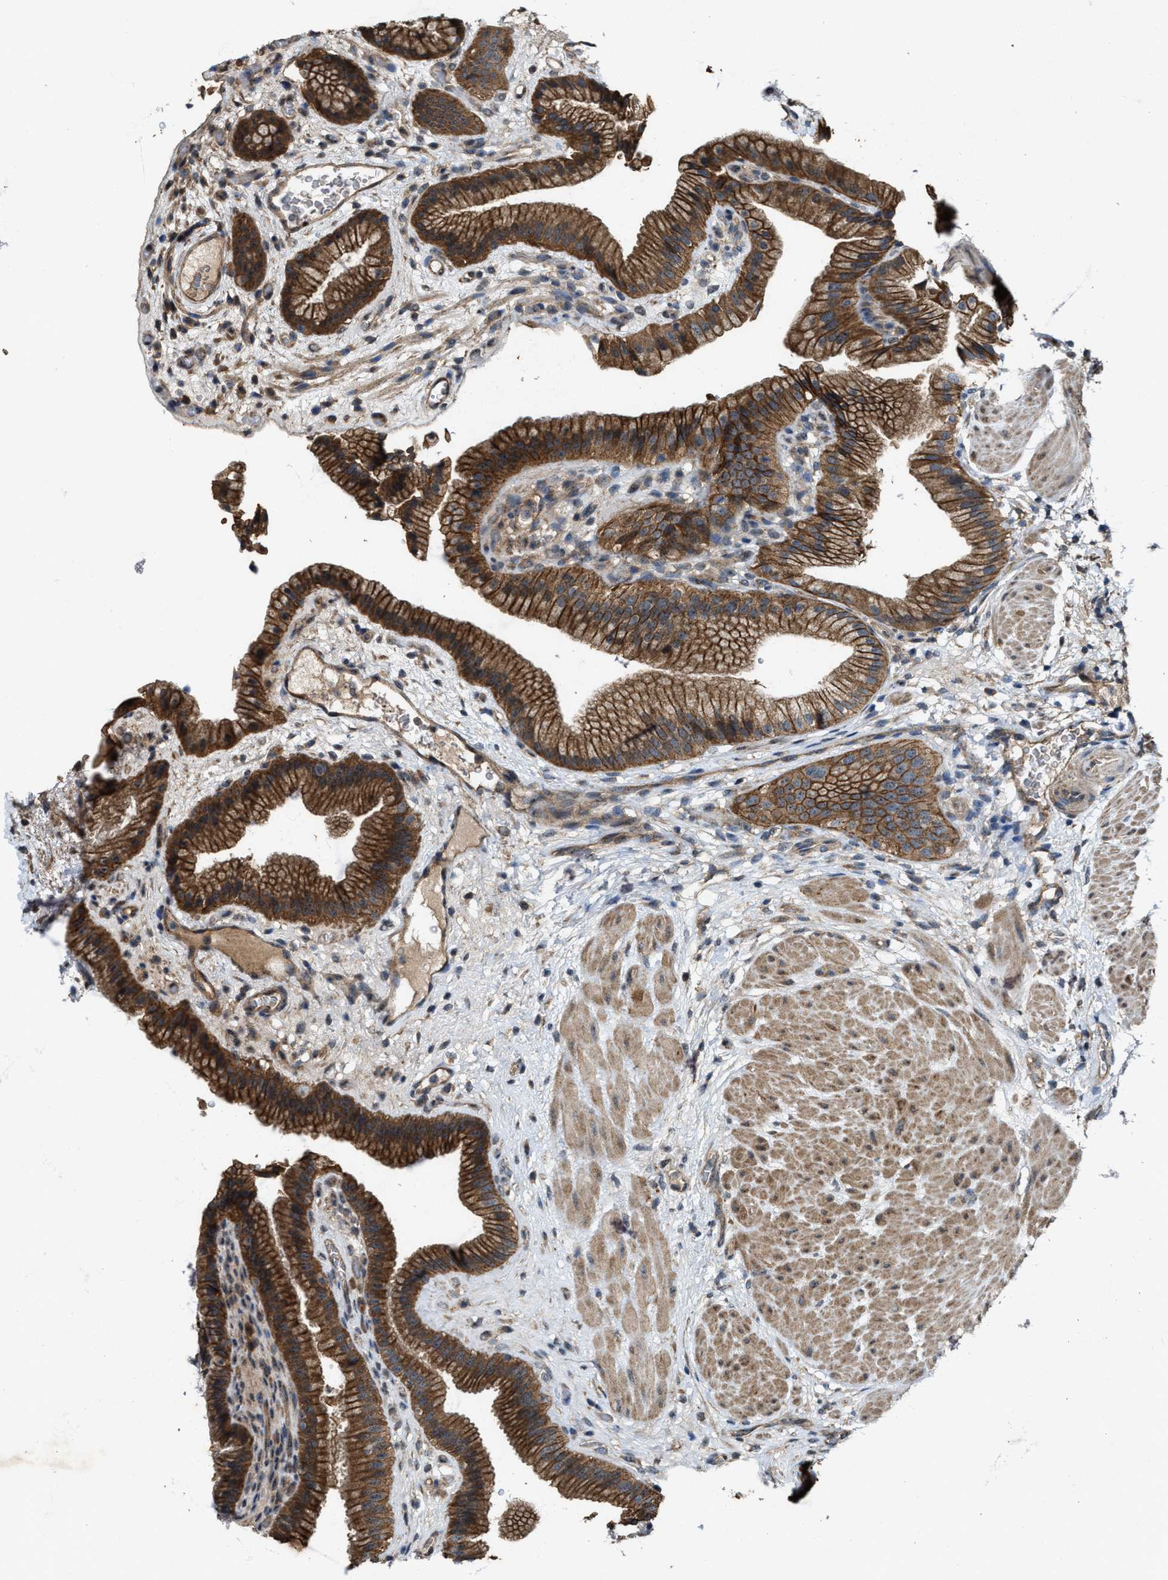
{"staining": {"intensity": "strong", "quantity": ">75%", "location": "cytoplasmic/membranous"}, "tissue": "gallbladder", "cell_type": "Glandular cells", "image_type": "normal", "snomed": [{"axis": "morphology", "description": "Normal tissue, NOS"}, {"axis": "topography", "description": "Gallbladder"}], "caption": "An IHC micrograph of unremarkable tissue is shown. Protein staining in brown shows strong cytoplasmic/membranous positivity in gallbladder within glandular cells. The protein of interest is shown in brown color, while the nuclei are stained blue.", "gene": "PDP2", "patient": {"sex": "male", "age": 49}}